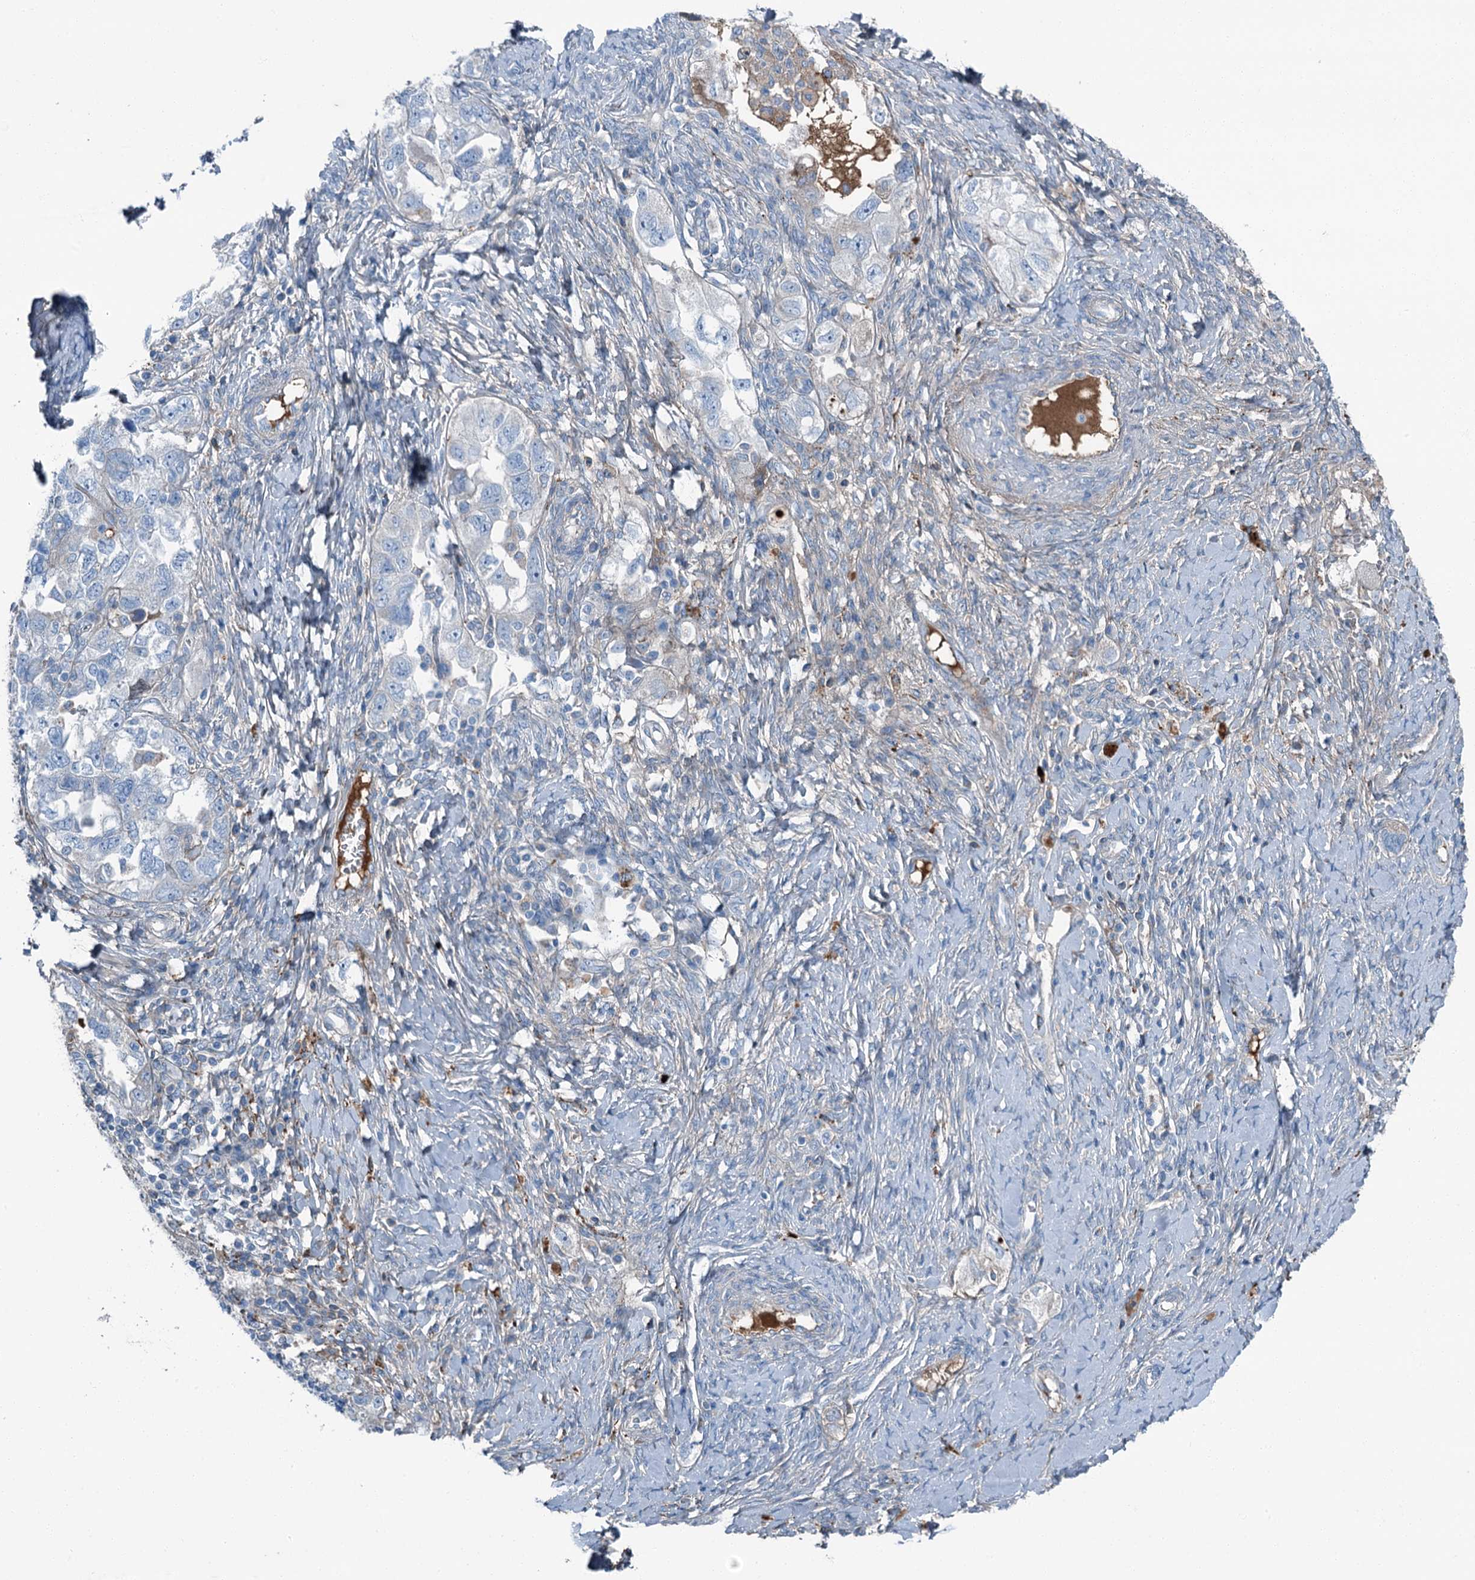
{"staining": {"intensity": "negative", "quantity": "none", "location": "none"}, "tissue": "ovarian cancer", "cell_type": "Tumor cells", "image_type": "cancer", "snomed": [{"axis": "morphology", "description": "Carcinoma, NOS"}, {"axis": "morphology", "description": "Cystadenocarcinoma, serous, NOS"}, {"axis": "topography", "description": "Ovary"}], "caption": "Ovarian cancer (carcinoma) was stained to show a protein in brown. There is no significant positivity in tumor cells.", "gene": "AXL", "patient": {"sex": "female", "age": 69}}